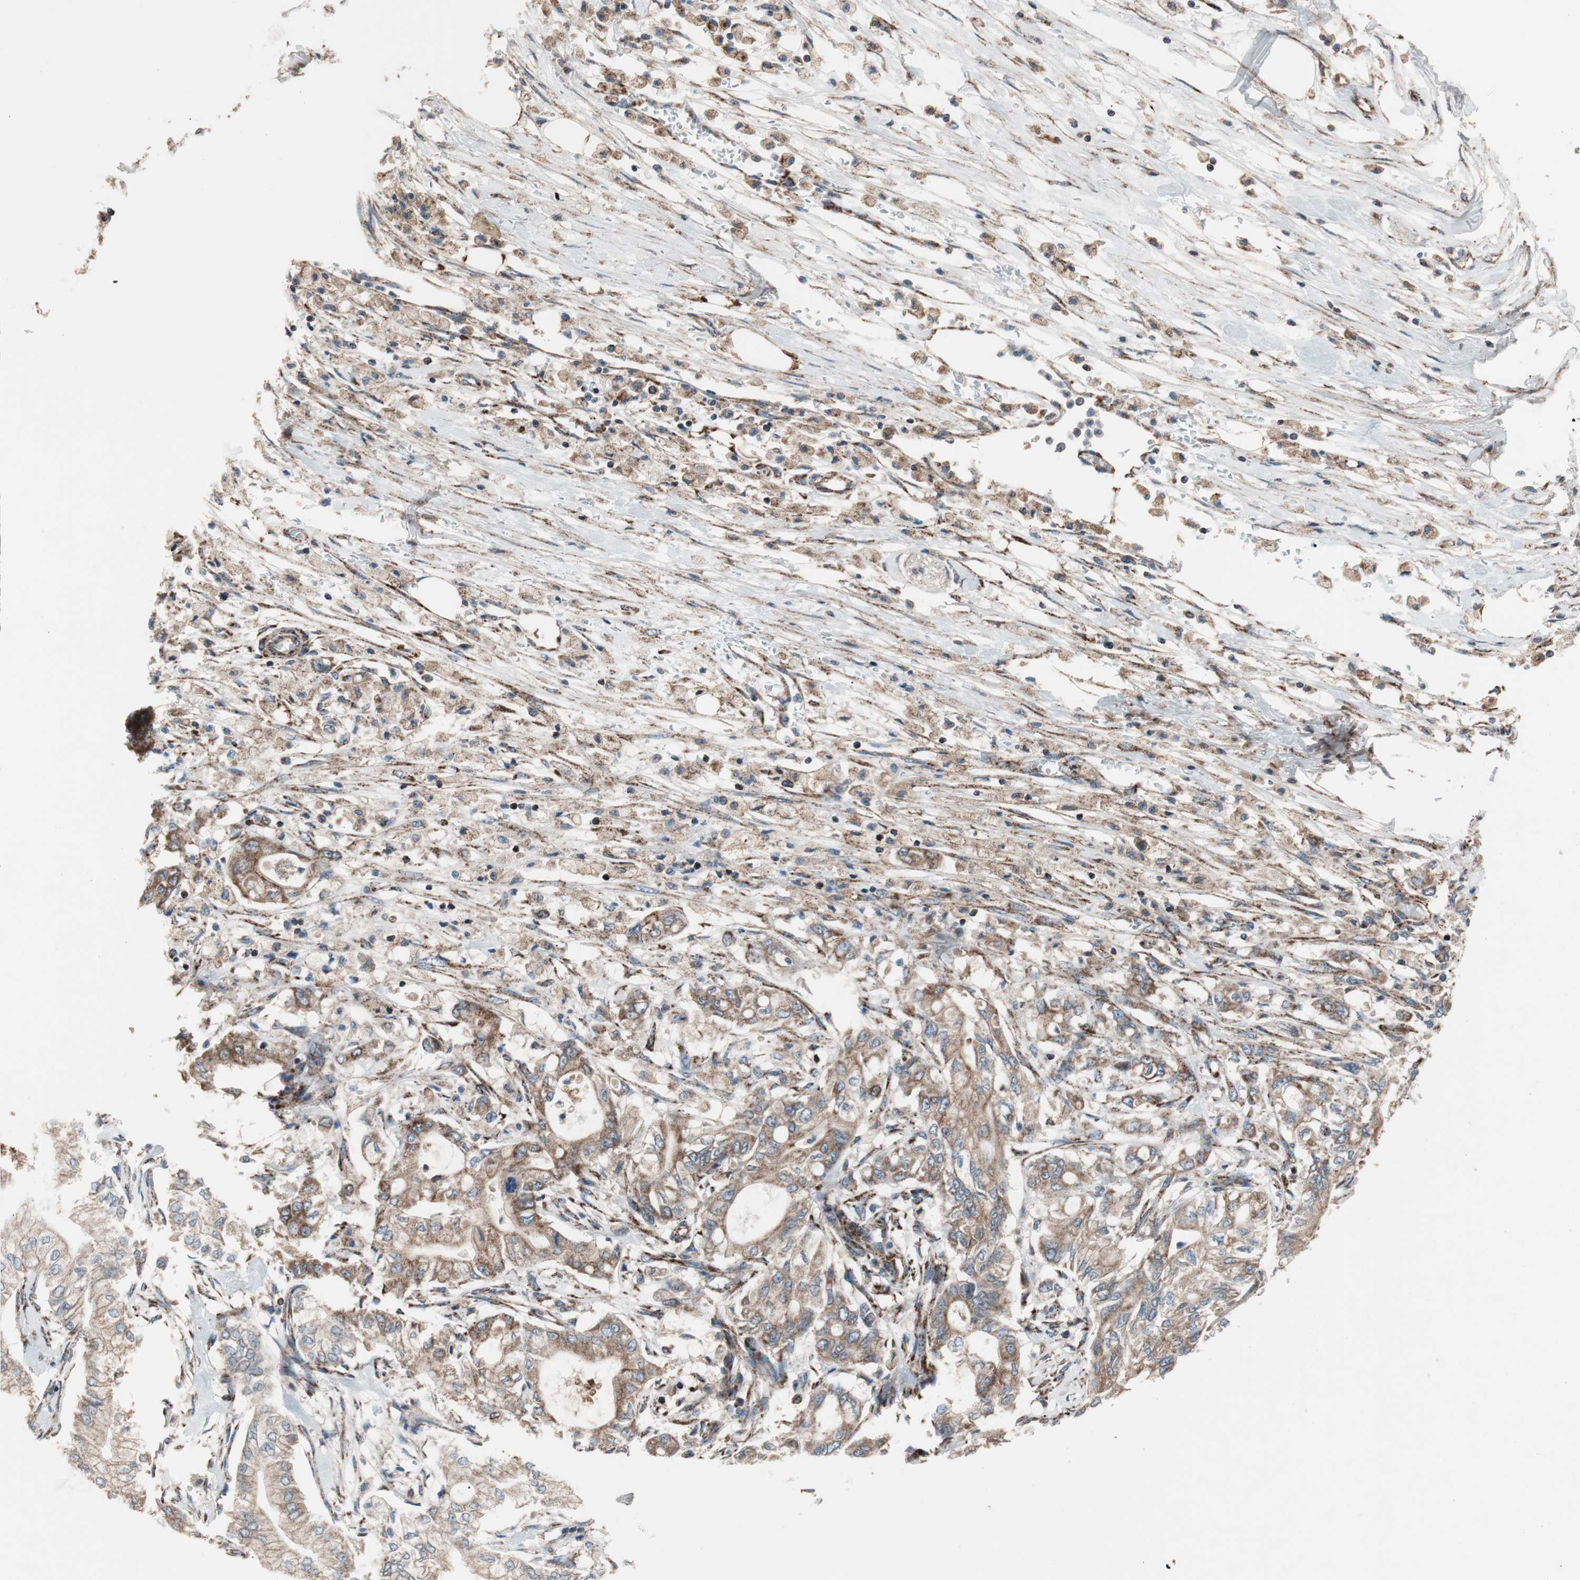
{"staining": {"intensity": "moderate", "quantity": ">75%", "location": "cytoplasmic/membranous"}, "tissue": "pancreatic cancer", "cell_type": "Tumor cells", "image_type": "cancer", "snomed": [{"axis": "morphology", "description": "Adenocarcinoma, NOS"}, {"axis": "topography", "description": "Pancreas"}], "caption": "Protein analysis of pancreatic adenocarcinoma tissue reveals moderate cytoplasmic/membranous positivity in approximately >75% of tumor cells.", "gene": "PITRM1", "patient": {"sex": "male", "age": 70}}